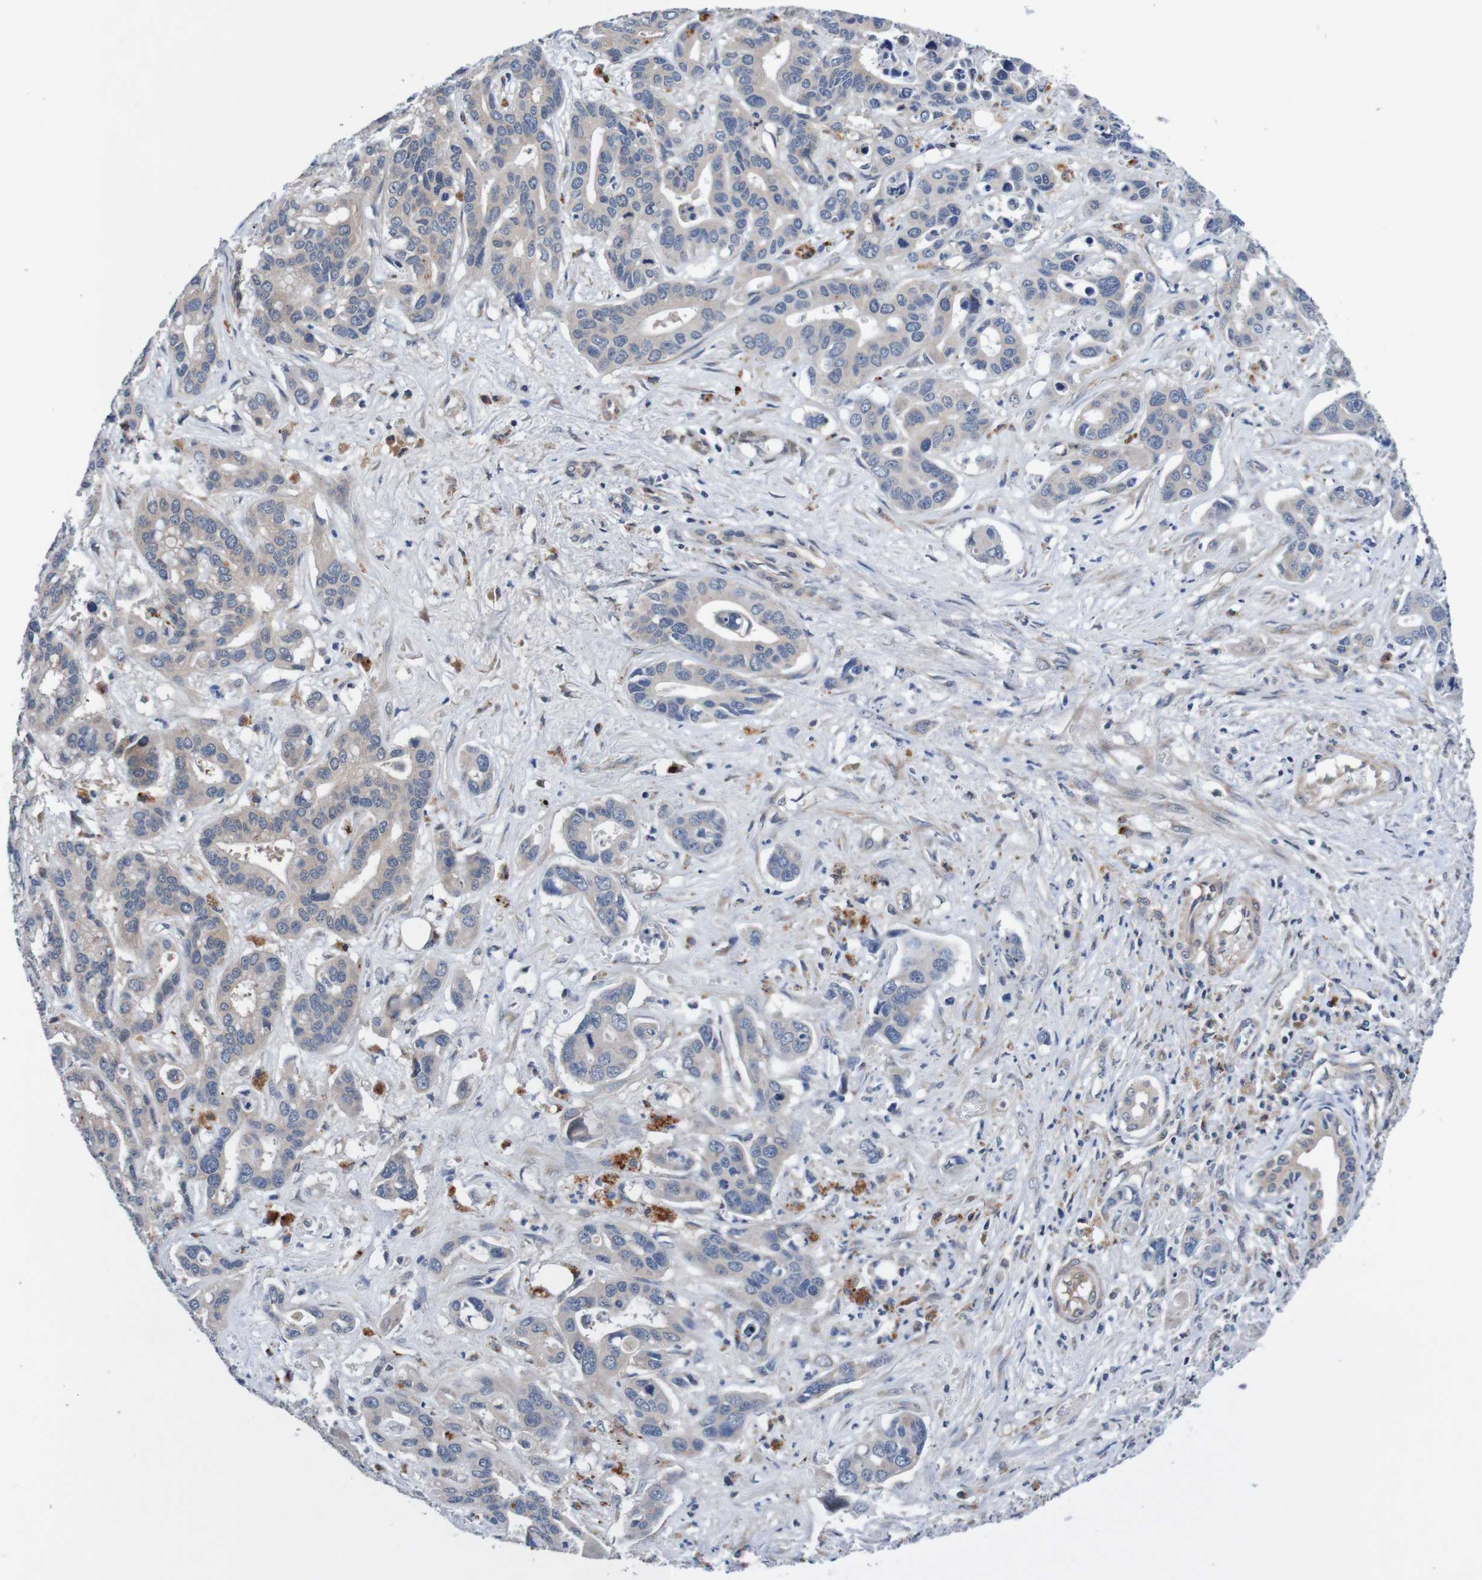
{"staining": {"intensity": "weak", "quantity": "<25%", "location": "cytoplasmic/membranous"}, "tissue": "liver cancer", "cell_type": "Tumor cells", "image_type": "cancer", "snomed": [{"axis": "morphology", "description": "Cholangiocarcinoma"}, {"axis": "topography", "description": "Liver"}], "caption": "This is an immunohistochemistry image of human liver cancer (cholangiocarcinoma). There is no expression in tumor cells.", "gene": "CPED1", "patient": {"sex": "female", "age": 65}}